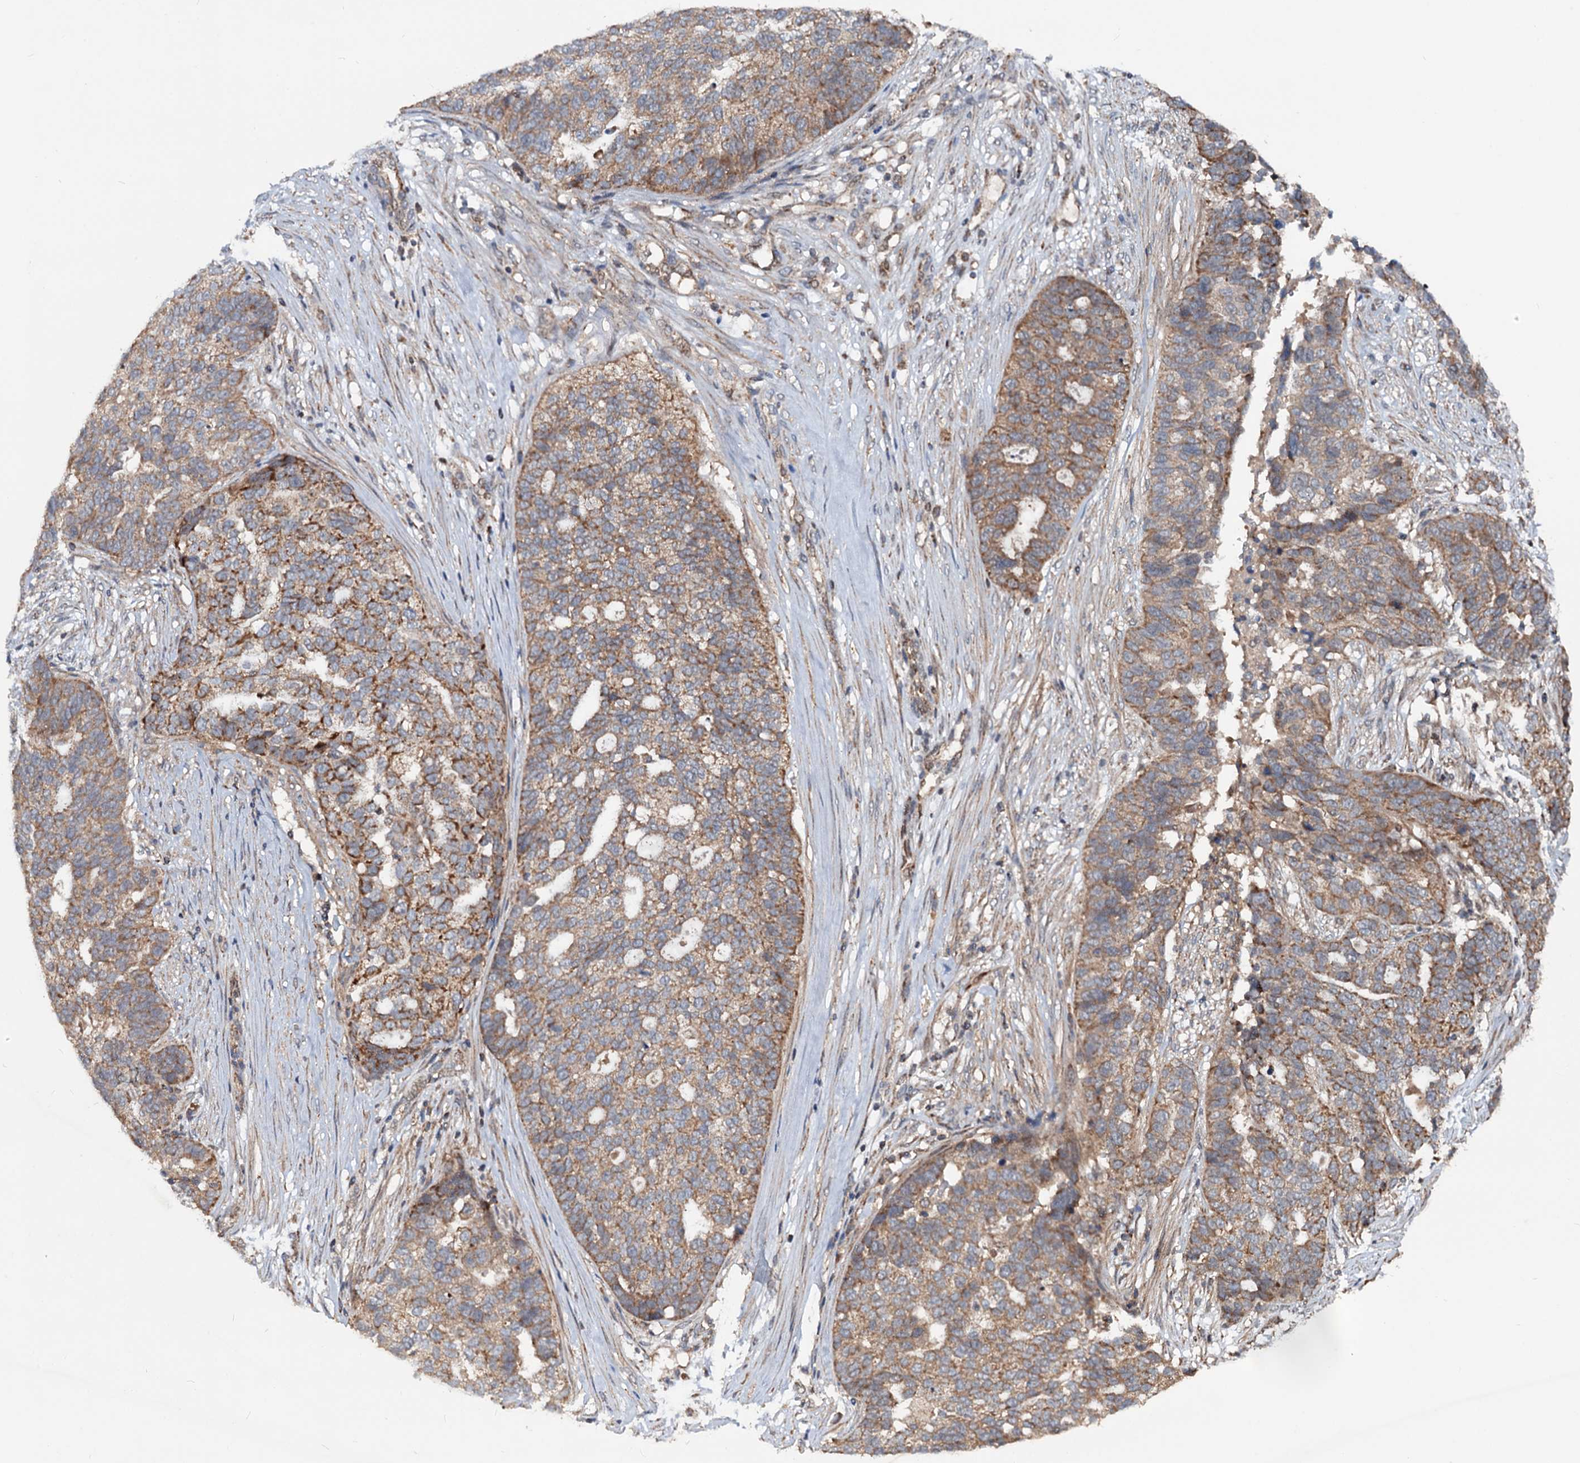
{"staining": {"intensity": "moderate", "quantity": ">75%", "location": "cytoplasmic/membranous"}, "tissue": "ovarian cancer", "cell_type": "Tumor cells", "image_type": "cancer", "snomed": [{"axis": "morphology", "description": "Cystadenocarcinoma, serous, NOS"}, {"axis": "topography", "description": "Ovary"}], "caption": "Ovarian cancer (serous cystadenocarcinoma) stained with immunohistochemistry displays moderate cytoplasmic/membranous staining in approximately >75% of tumor cells.", "gene": "CEP76", "patient": {"sex": "female", "age": 59}}